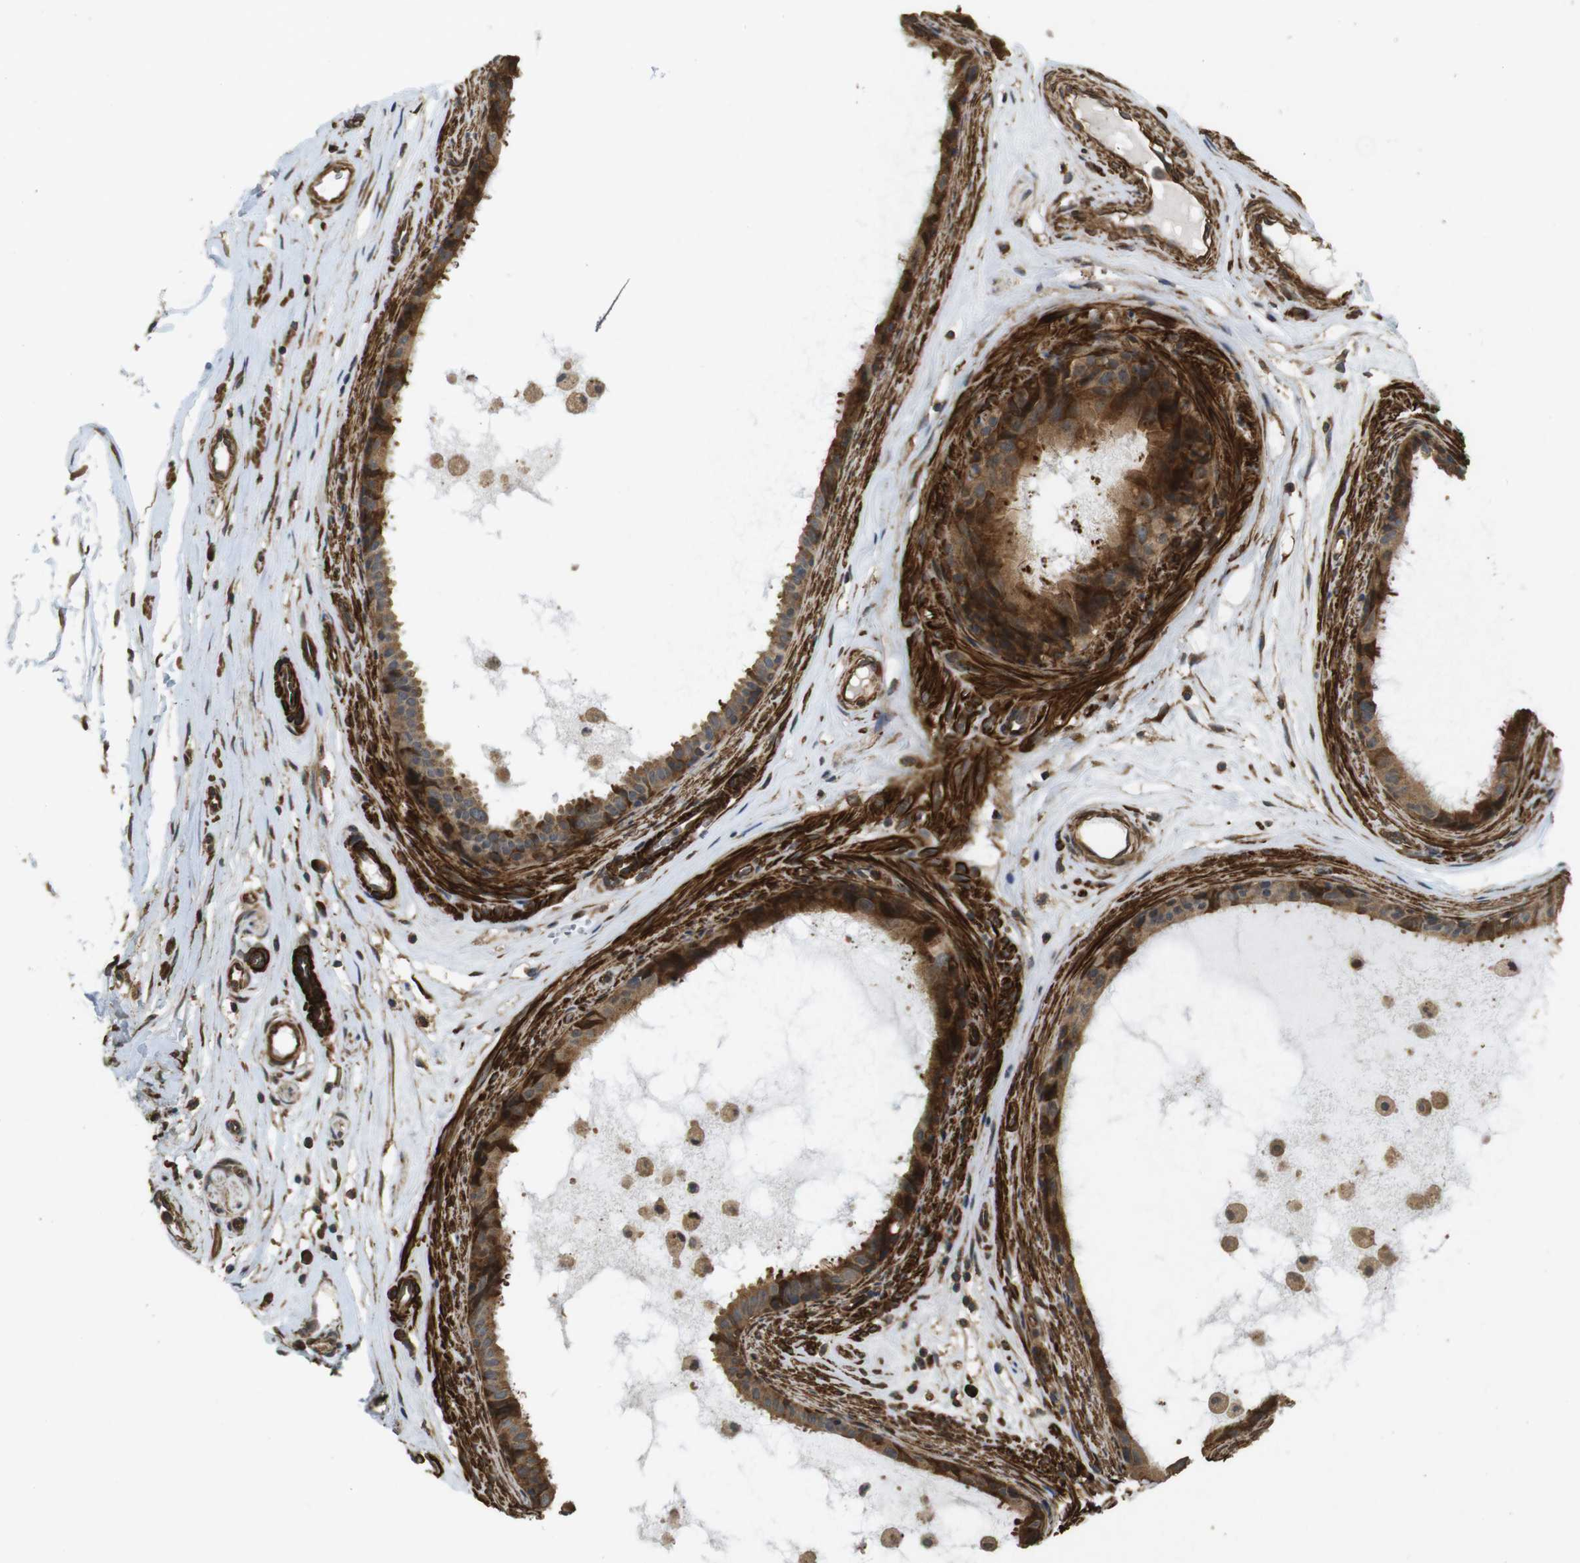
{"staining": {"intensity": "moderate", "quantity": ">75%", "location": "cytoplasmic/membranous"}, "tissue": "epididymis", "cell_type": "Glandular cells", "image_type": "normal", "snomed": [{"axis": "morphology", "description": "Normal tissue, NOS"}, {"axis": "morphology", "description": "Inflammation, NOS"}, {"axis": "topography", "description": "Epididymis"}], "caption": "IHC photomicrograph of normal epididymis: human epididymis stained using immunohistochemistry (IHC) shows medium levels of moderate protein expression localized specifically in the cytoplasmic/membranous of glandular cells, appearing as a cytoplasmic/membranous brown color.", "gene": "BNIP3", "patient": {"sex": "male", "age": 85}}